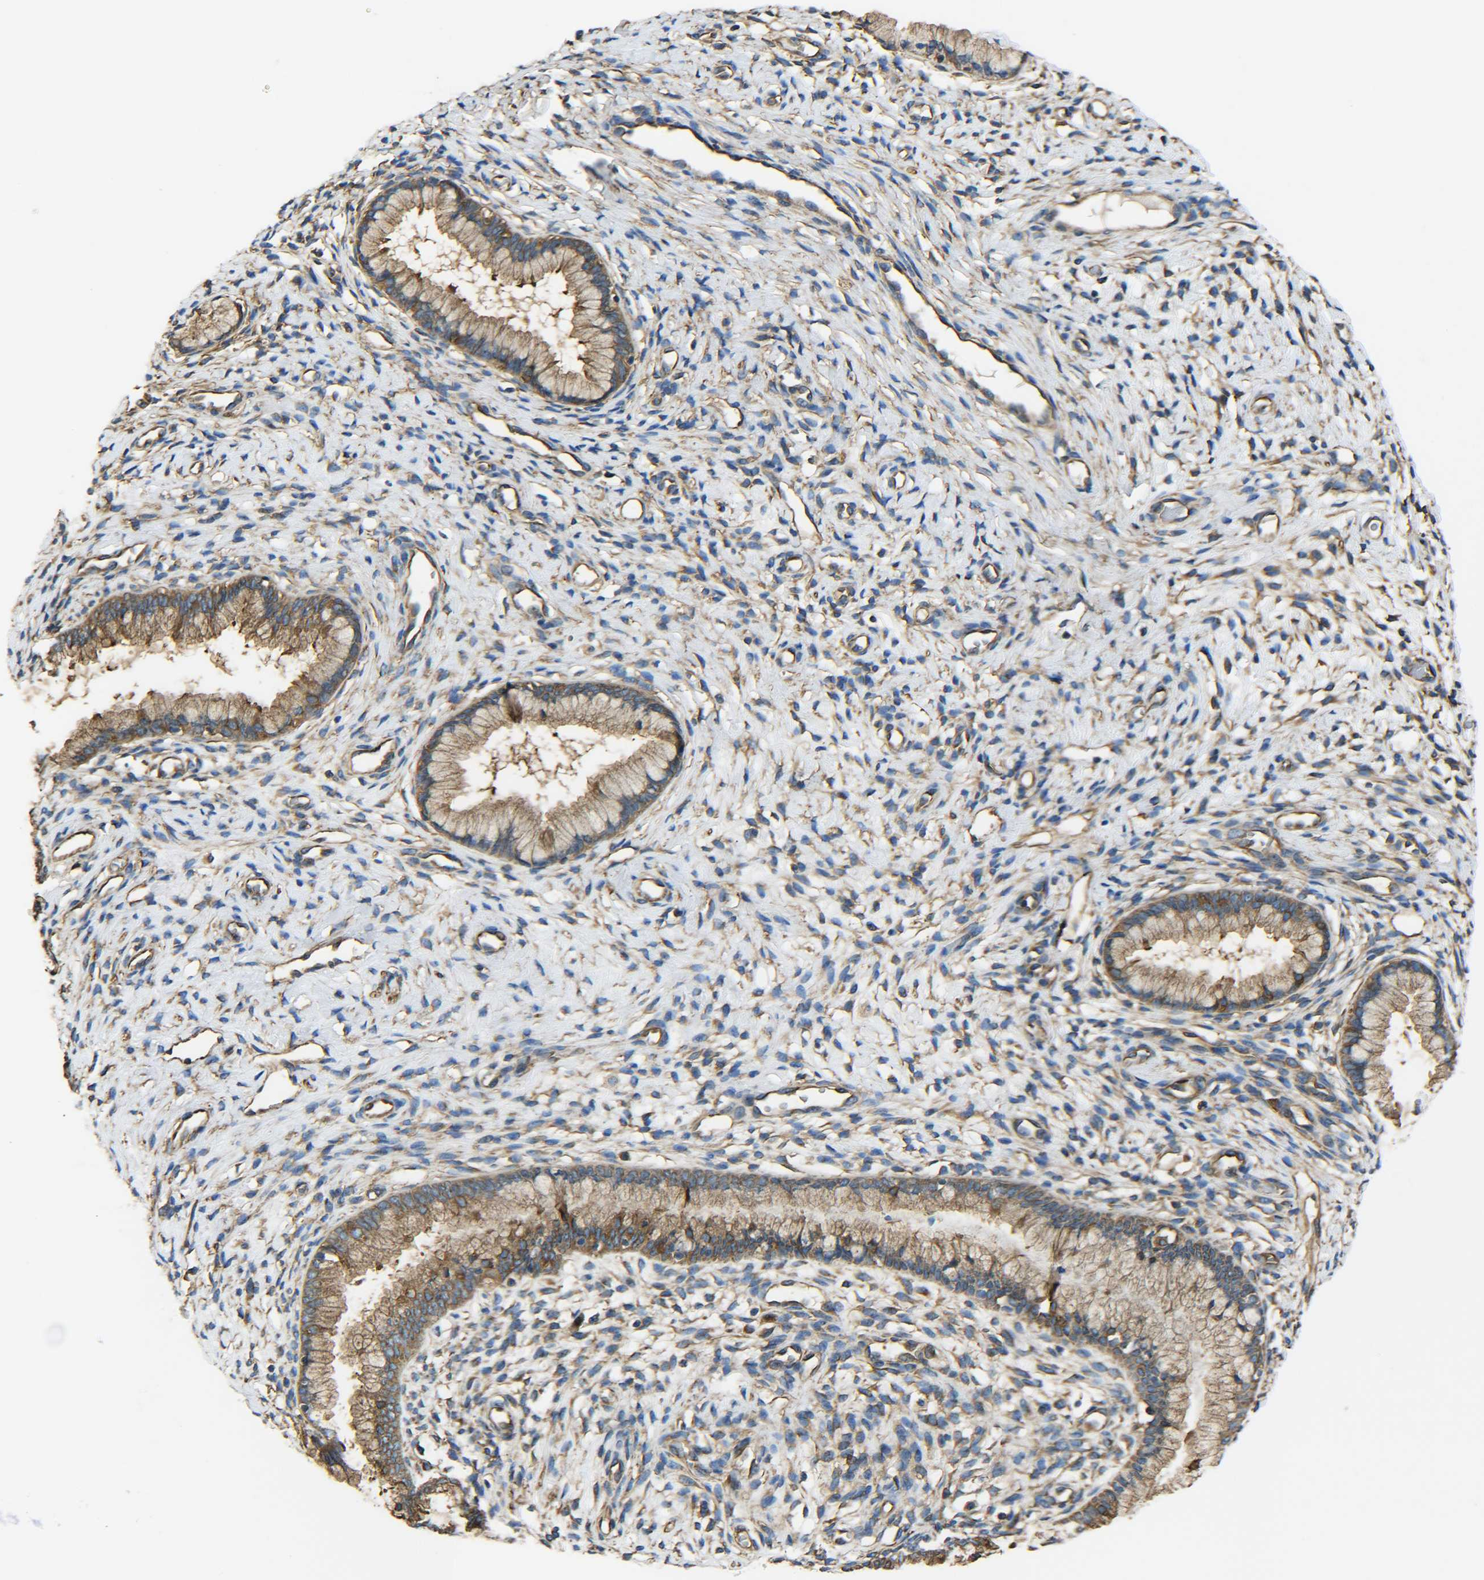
{"staining": {"intensity": "moderate", "quantity": ">75%", "location": "cytoplasmic/membranous"}, "tissue": "cervix", "cell_type": "Glandular cells", "image_type": "normal", "snomed": [{"axis": "morphology", "description": "Normal tissue, NOS"}, {"axis": "topography", "description": "Cervix"}], "caption": "Immunohistochemistry image of unremarkable cervix: human cervix stained using IHC displays medium levels of moderate protein expression localized specifically in the cytoplasmic/membranous of glandular cells, appearing as a cytoplasmic/membranous brown color.", "gene": "TUBB", "patient": {"sex": "female", "age": 65}}